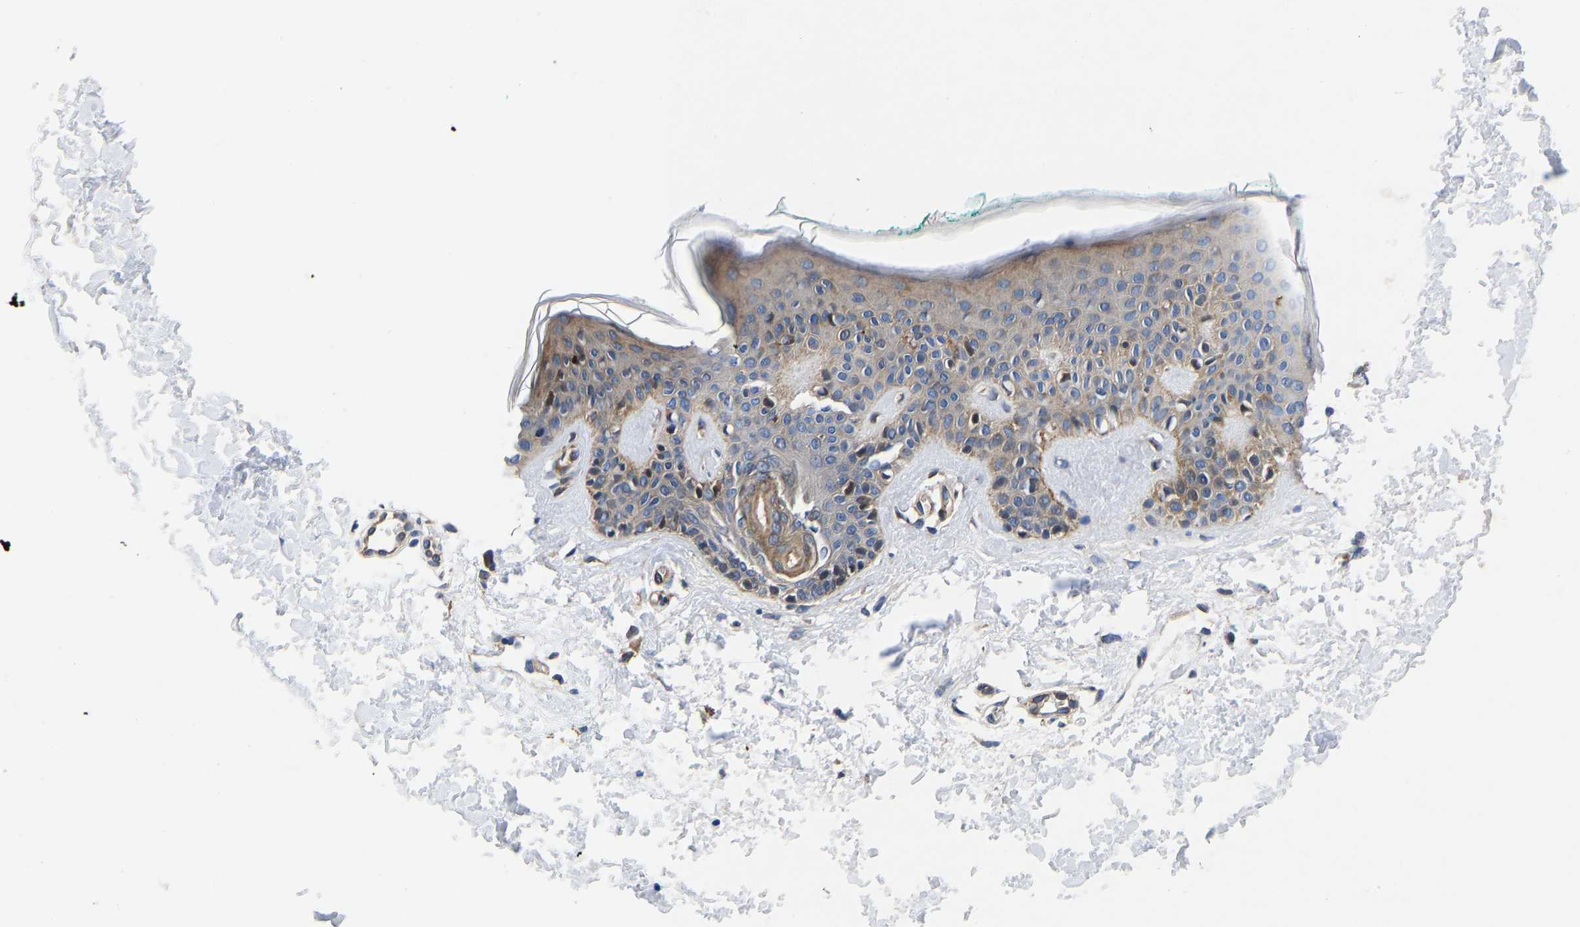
{"staining": {"intensity": "moderate", "quantity": ">75%", "location": "cytoplasmic/membranous"}, "tissue": "skin", "cell_type": "Fibroblasts", "image_type": "normal", "snomed": [{"axis": "morphology", "description": "Normal tissue, NOS"}, {"axis": "topography", "description": "Skin"}], "caption": "Protein staining by immunohistochemistry displays moderate cytoplasmic/membranous staining in approximately >75% of fibroblasts in unremarkable skin. Immunohistochemistry (ihc) stains the protein of interest in brown and the nuclei are stained blue.", "gene": "TMEM38B", "patient": {"sex": "male", "age": 30}}